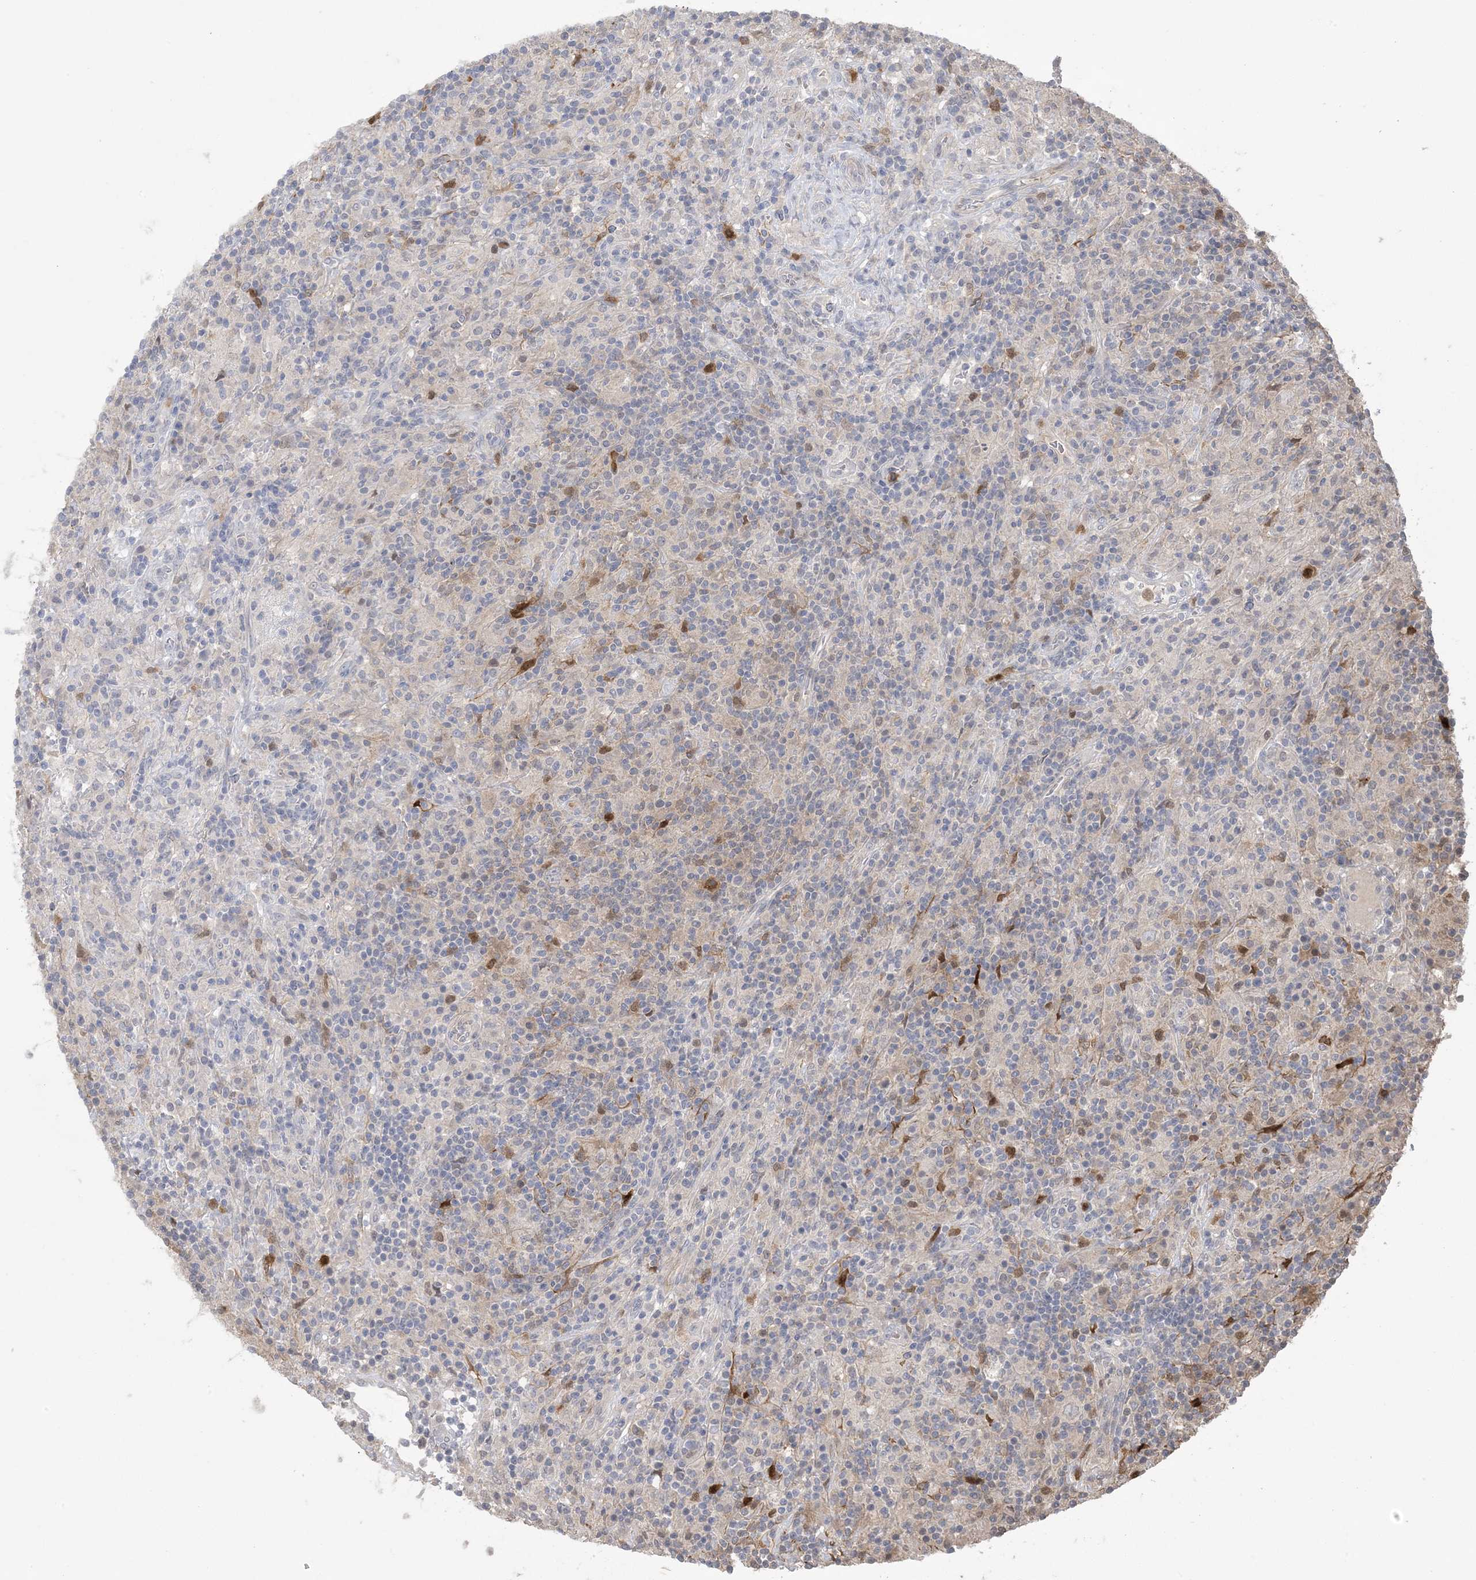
{"staining": {"intensity": "negative", "quantity": "none", "location": "none"}, "tissue": "lymphoma", "cell_type": "Tumor cells", "image_type": "cancer", "snomed": [{"axis": "morphology", "description": "Hodgkin's disease, NOS"}, {"axis": "topography", "description": "Lymph node"}], "caption": "Immunohistochemistry (IHC) histopathology image of neoplastic tissue: human Hodgkin's disease stained with DAB (3,3'-diaminobenzidine) demonstrates no significant protein positivity in tumor cells.", "gene": "HMGCS1", "patient": {"sex": "male", "age": 70}}